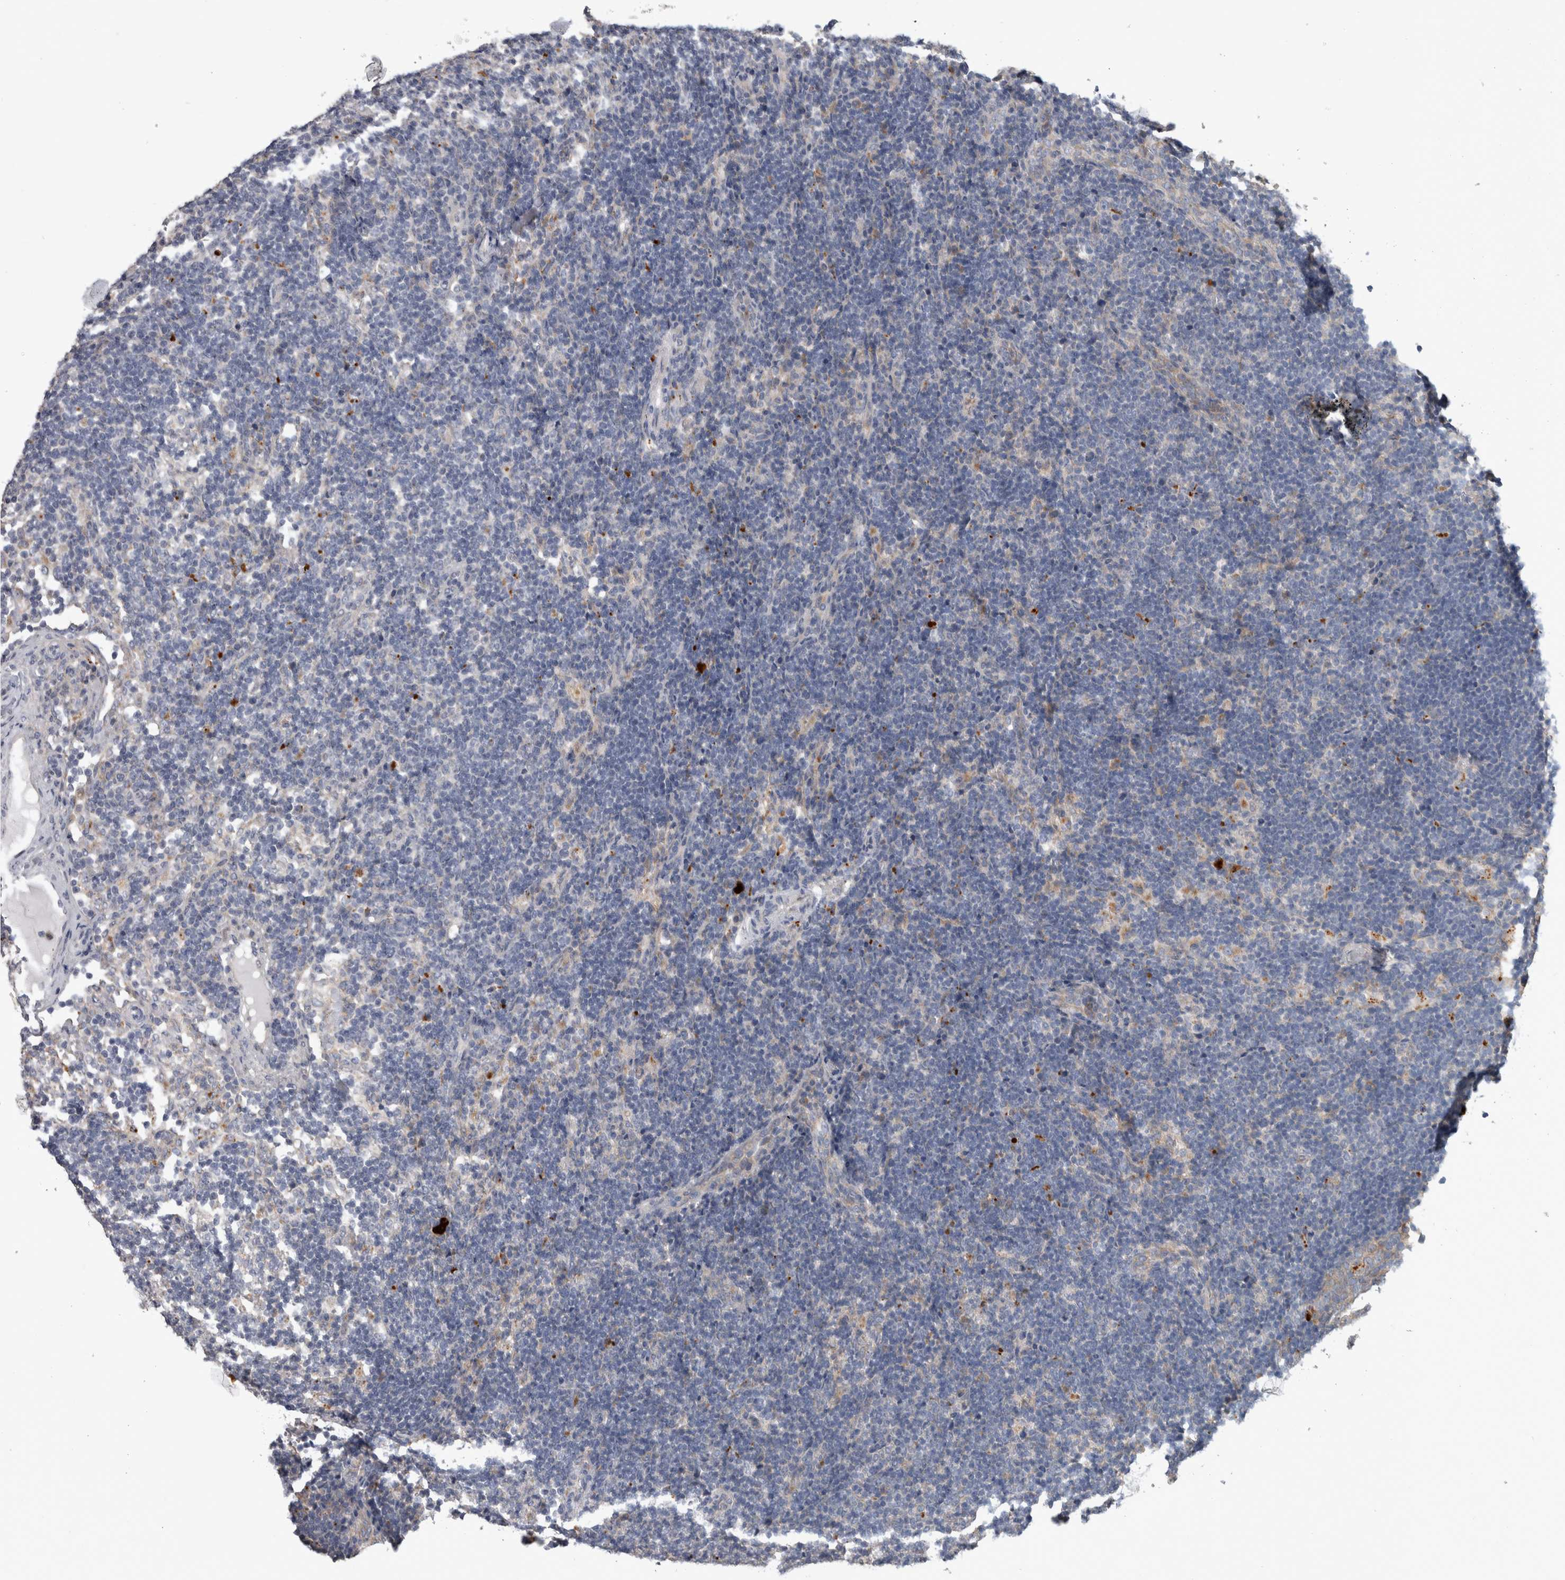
{"staining": {"intensity": "moderate", "quantity": "<25%", "location": "cytoplasmic/membranous"}, "tissue": "lymph node", "cell_type": "Germinal center cells", "image_type": "normal", "snomed": [{"axis": "morphology", "description": "Normal tissue, NOS"}, {"axis": "topography", "description": "Lymph node"}], "caption": "IHC image of unremarkable lymph node: human lymph node stained using immunohistochemistry shows low levels of moderate protein expression localized specifically in the cytoplasmic/membranous of germinal center cells, appearing as a cytoplasmic/membranous brown color.", "gene": "ATXN2", "patient": {"sex": "female", "age": 22}}